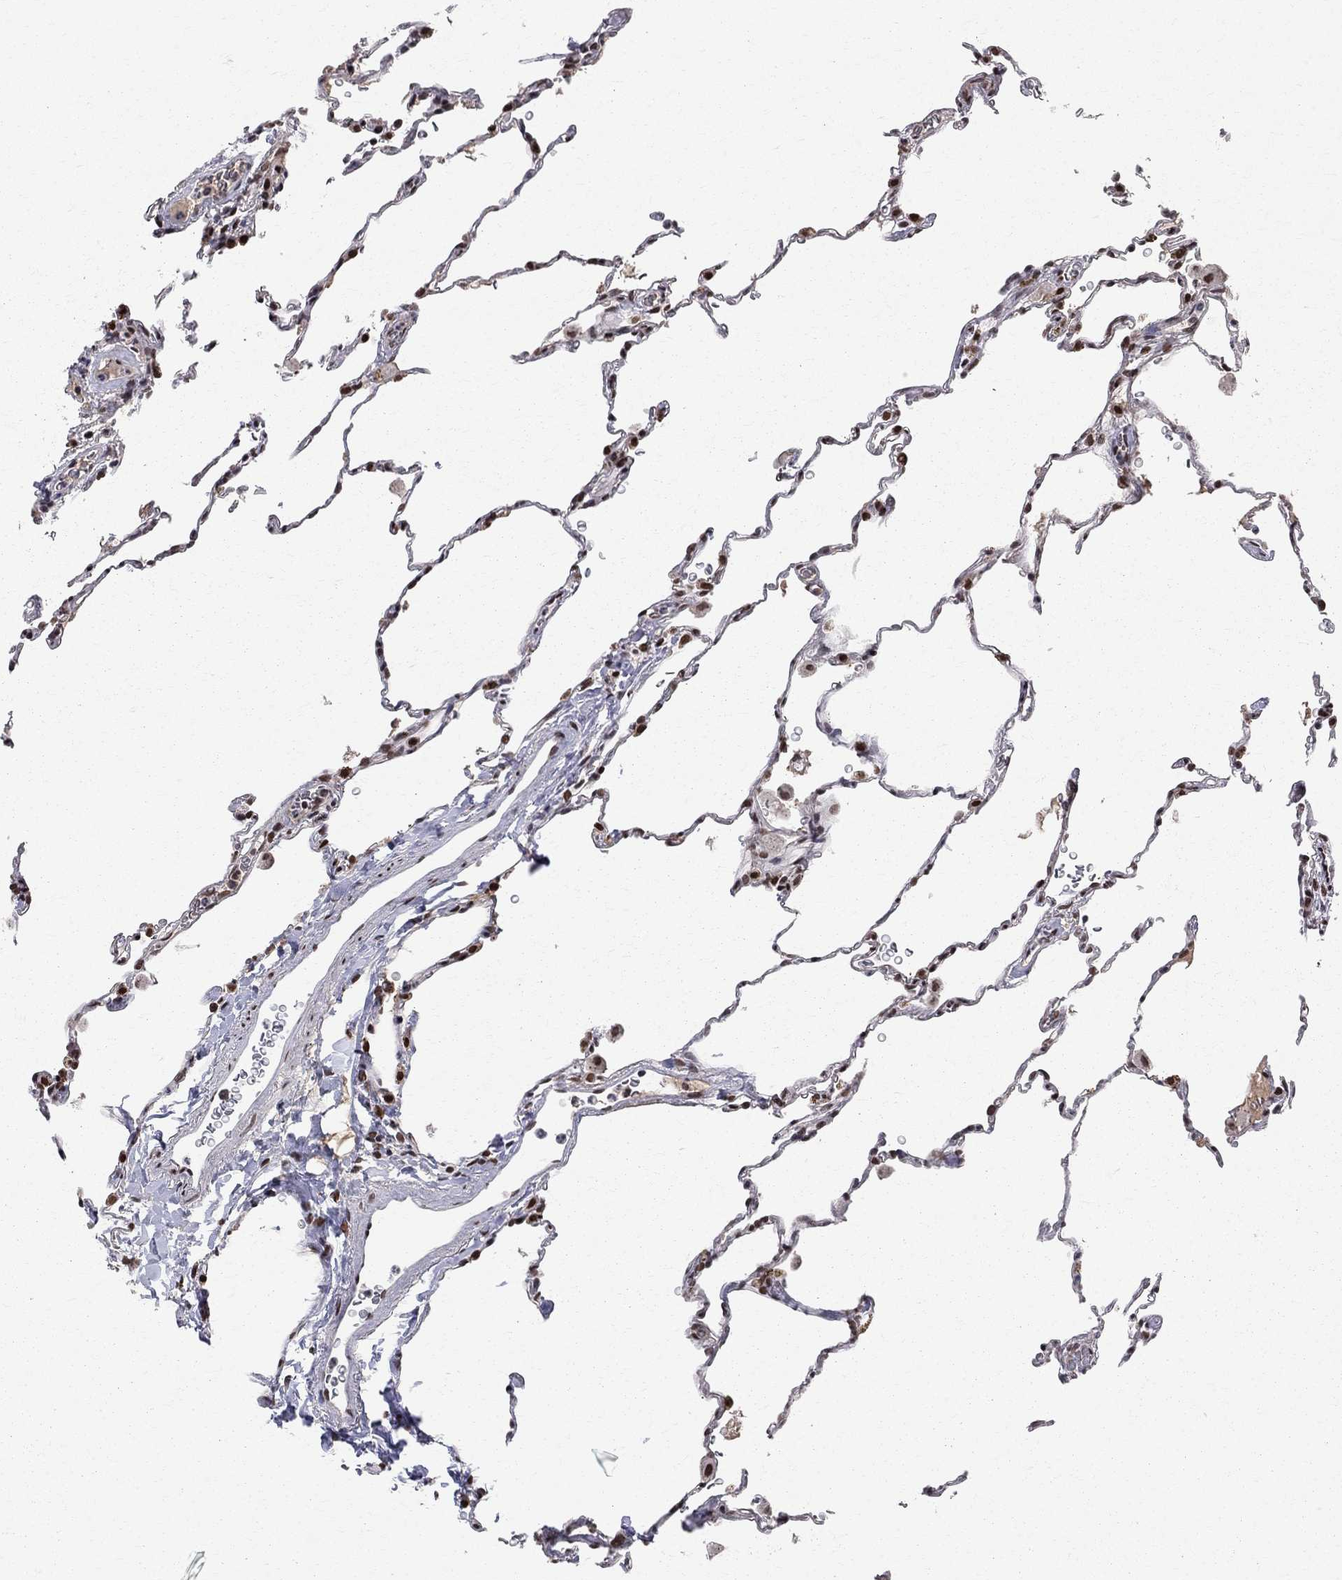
{"staining": {"intensity": "strong", "quantity": "25%-75%", "location": "nuclear"}, "tissue": "lung", "cell_type": "Alveolar cells", "image_type": "normal", "snomed": [{"axis": "morphology", "description": "Normal tissue, NOS"}, {"axis": "morphology", "description": "Adenocarcinoma, metastatic, NOS"}, {"axis": "topography", "description": "Lung"}], "caption": "Lung stained with IHC exhibits strong nuclear expression in approximately 25%-75% of alveolar cells. (DAB (3,3'-diaminobenzidine) IHC, brown staining for protein, blue staining for nuclei).", "gene": "SAP30L", "patient": {"sex": "male", "age": 45}}